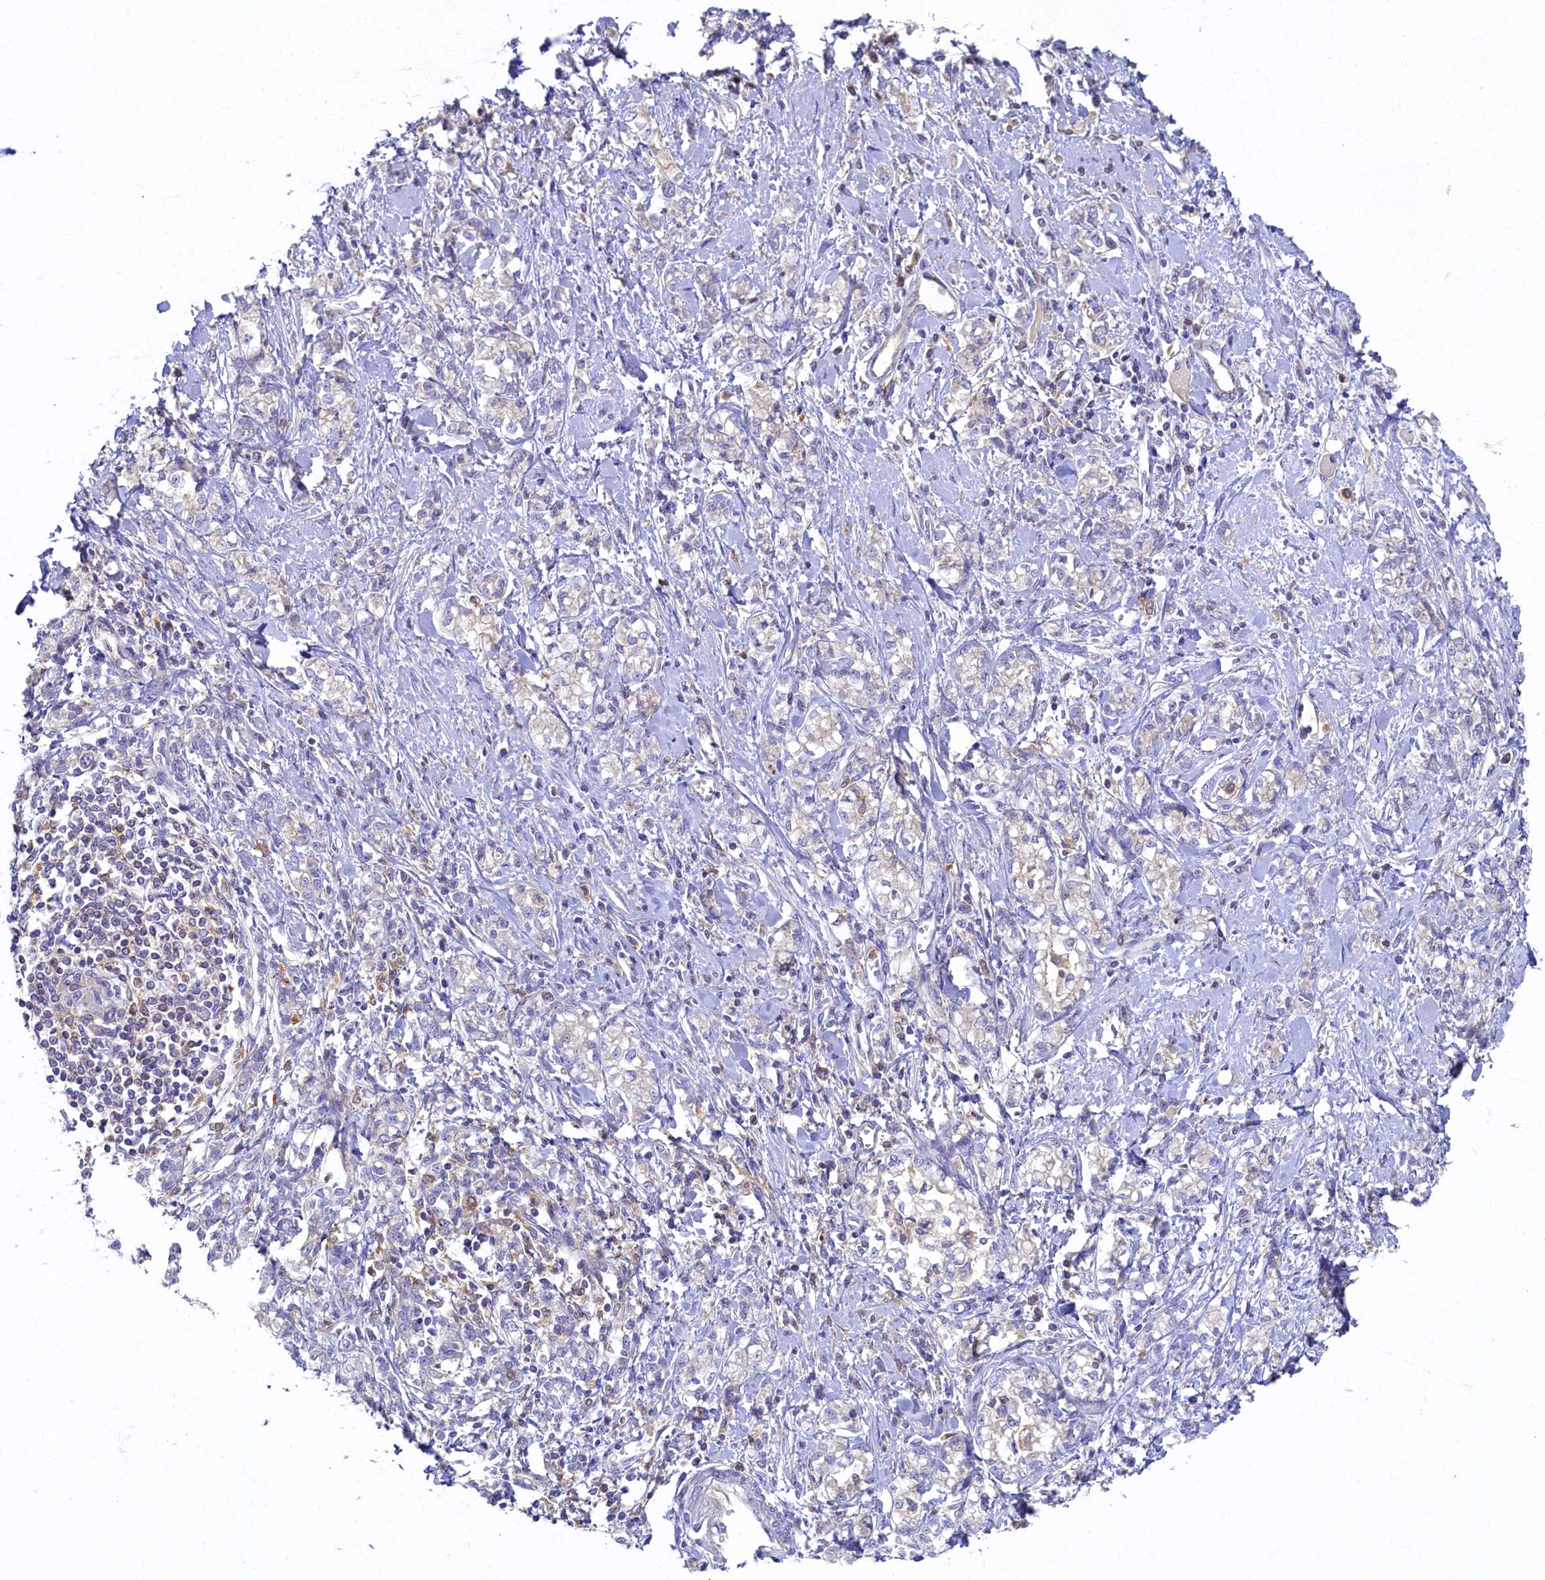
{"staining": {"intensity": "negative", "quantity": "none", "location": "none"}, "tissue": "stomach cancer", "cell_type": "Tumor cells", "image_type": "cancer", "snomed": [{"axis": "morphology", "description": "Adenocarcinoma, NOS"}, {"axis": "topography", "description": "Stomach"}], "caption": "IHC of adenocarcinoma (stomach) shows no positivity in tumor cells.", "gene": "TIMM8B", "patient": {"sex": "female", "age": 76}}